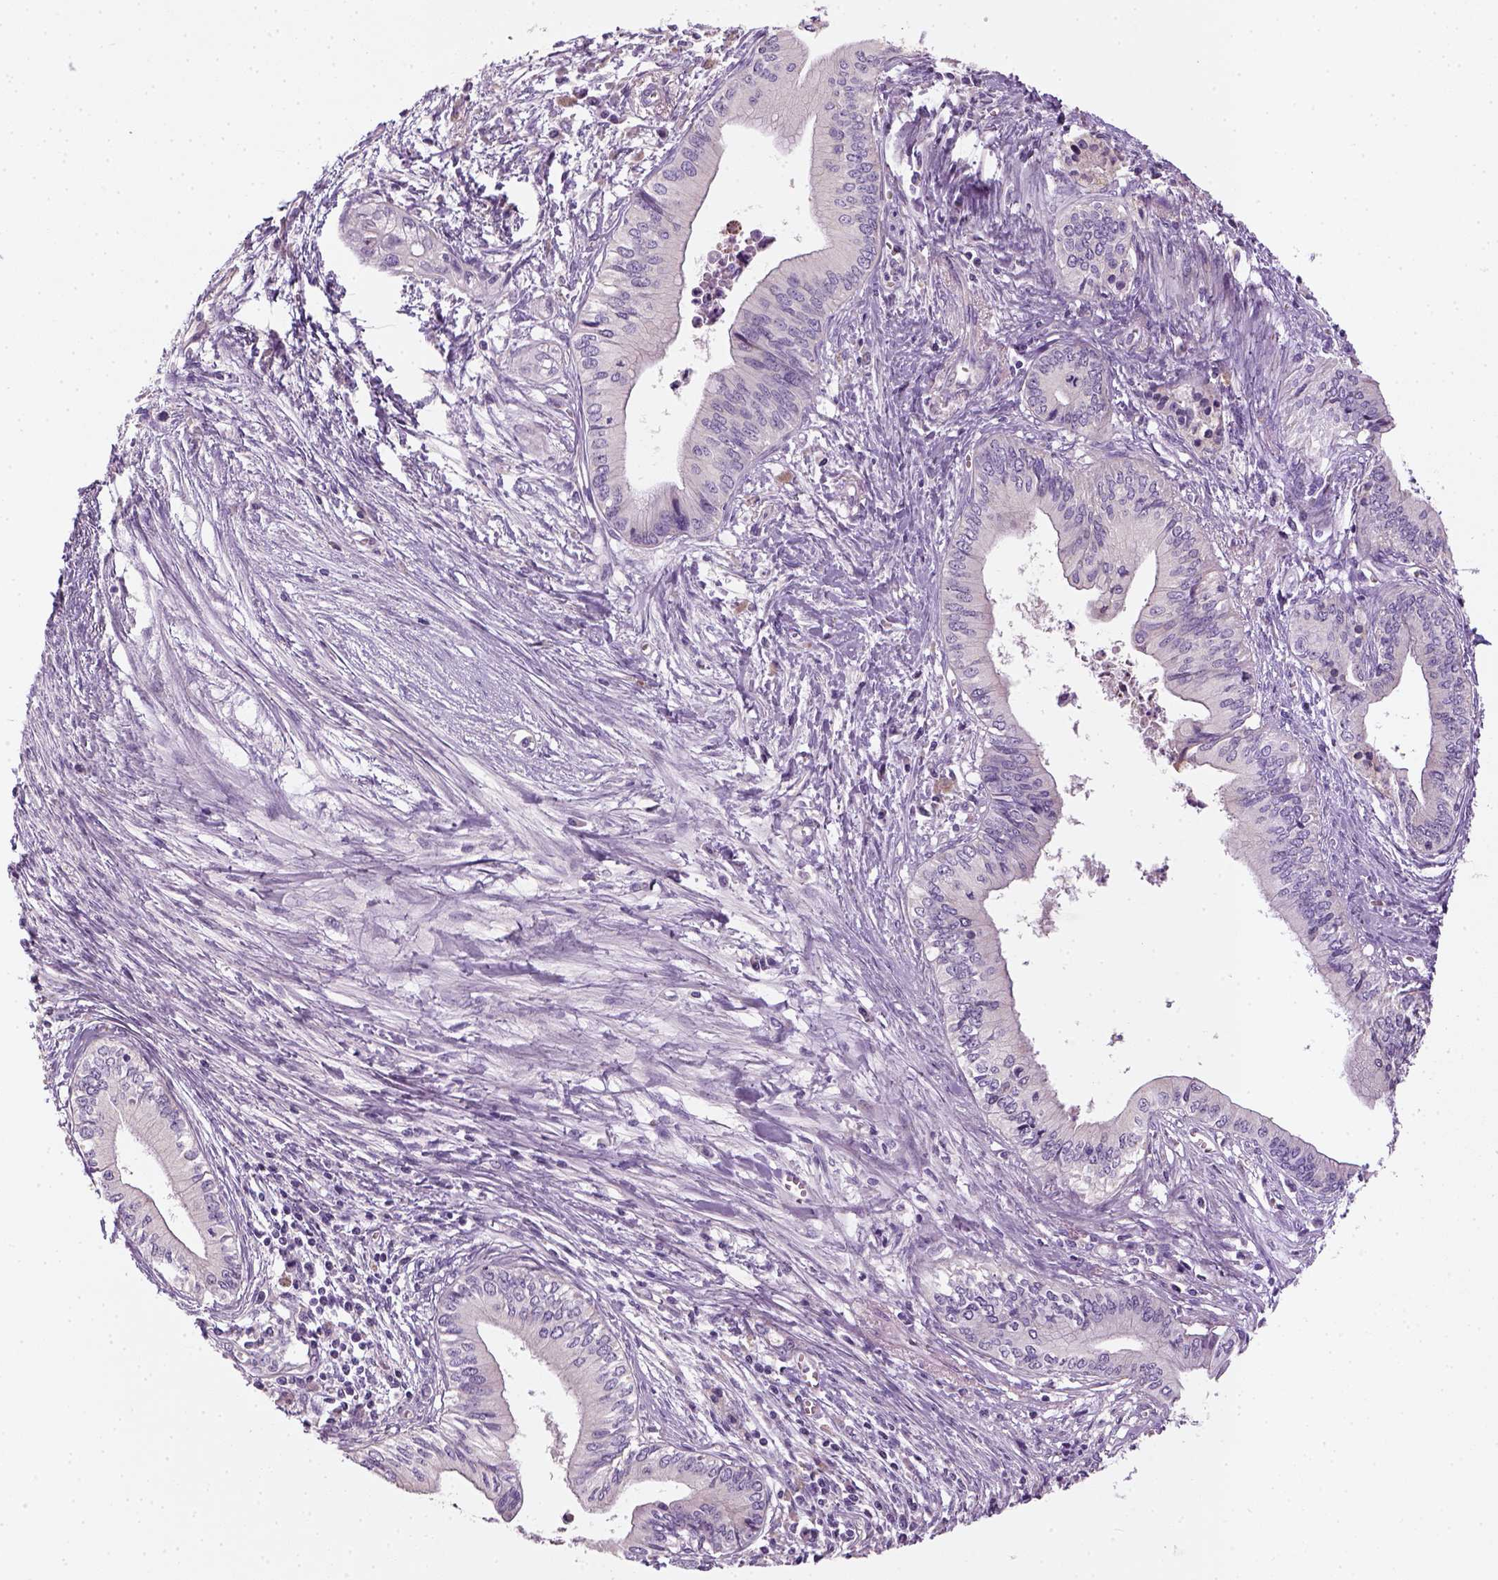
{"staining": {"intensity": "negative", "quantity": "none", "location": "none"}, "tissue": "pancreatic cancer", "cell_type": "Tumor cells", "image_type": "cancer", "snomed": [{"axis": "morphology", "description": "Adenocarcinoma, NOS"}, {"axis": "topography", "description": "Pancreas"}], "caption": "The micrograph exhibits no staining of tumor cells in pancreatic cancer (adenocarcinoma).", "gene": "NUDT6", "patient": {"sex": "female", "age": 61}}